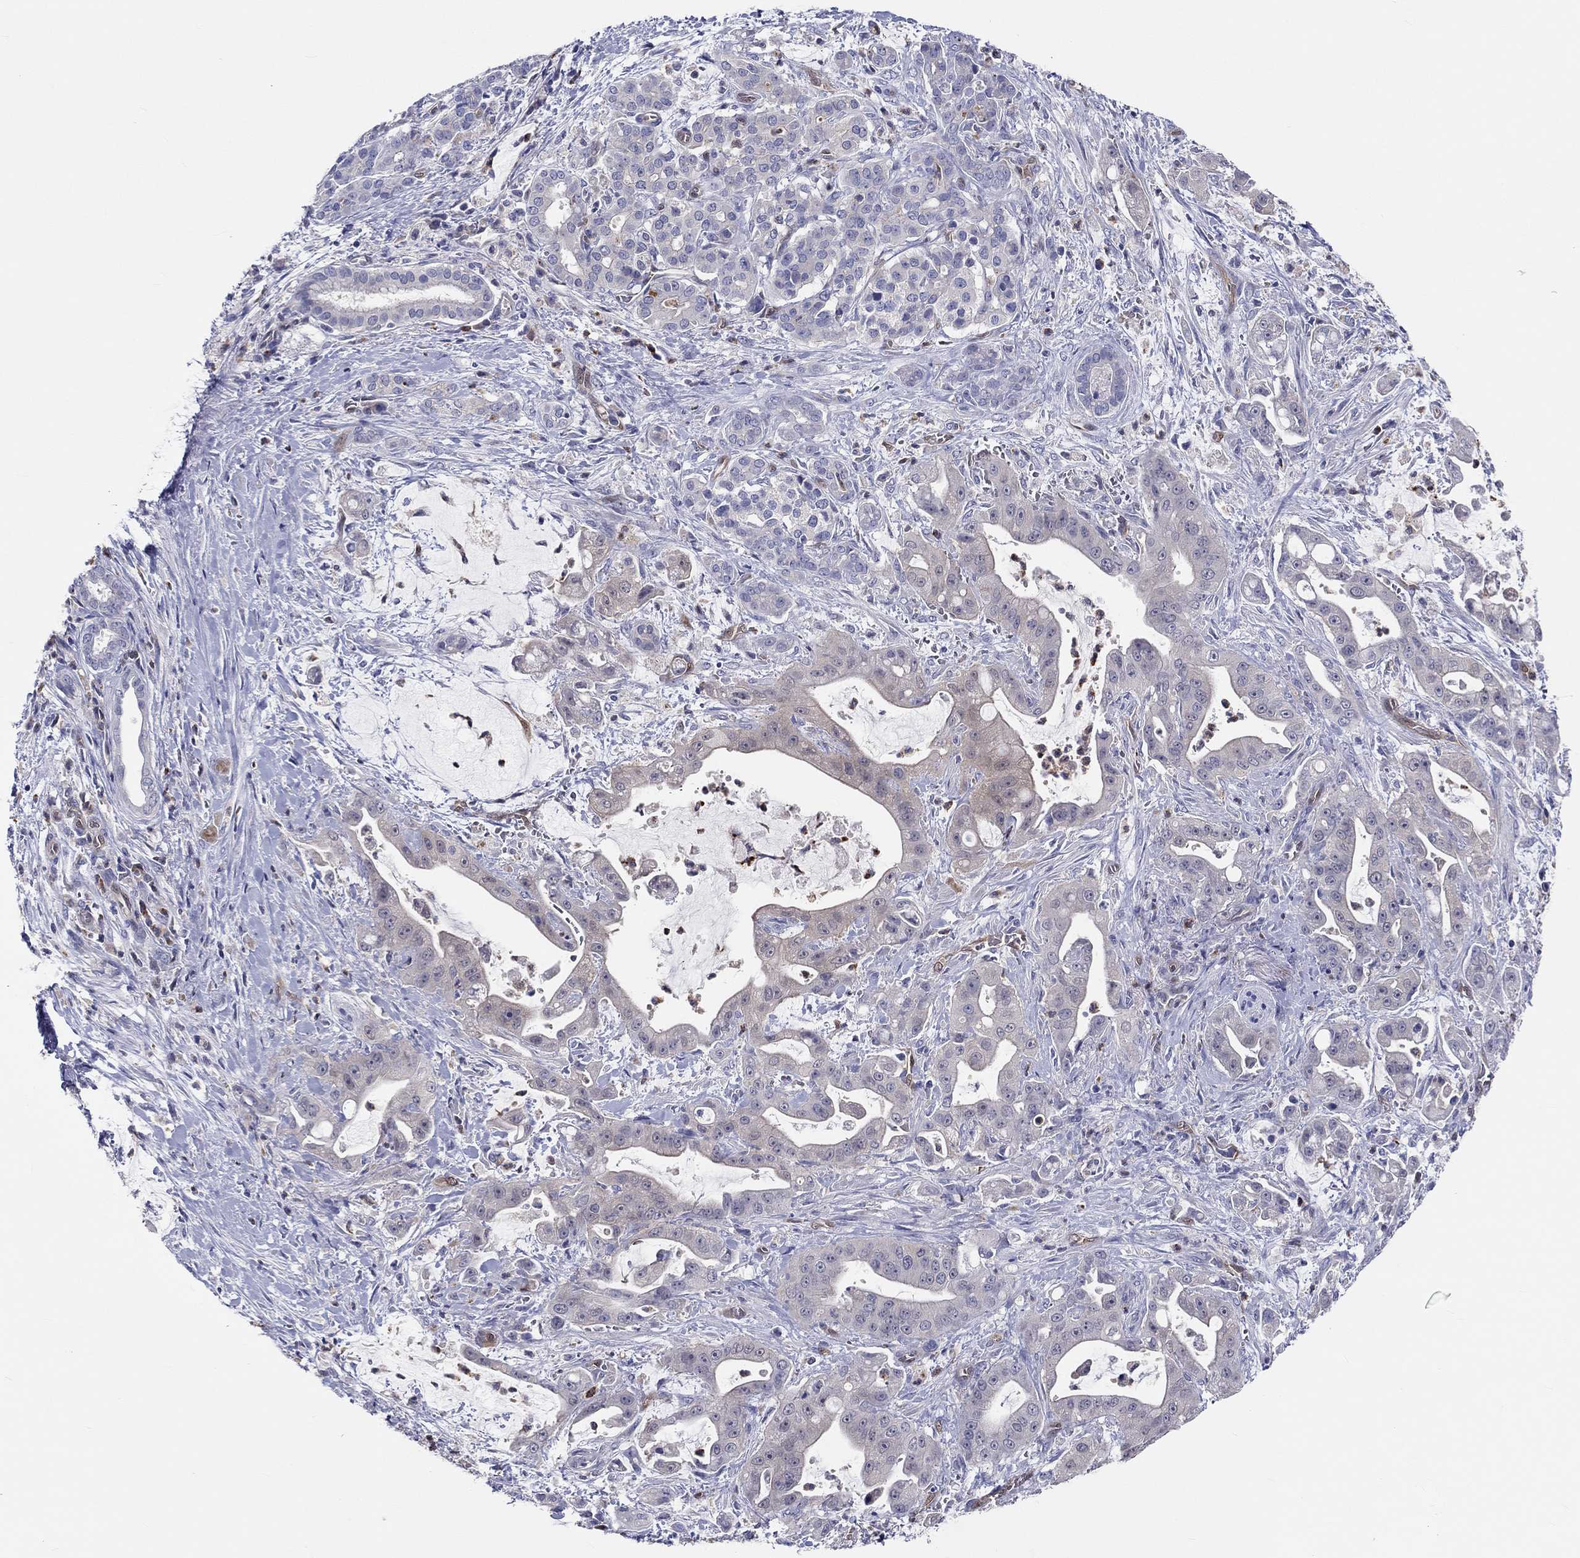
{"staining": {"intensity": "negative", "quantity": "none", "location": "none"}, "tissue": "pancreatic cancer", "cell_type": "Tumor cells", "image_type": "cancer", "snomed": [{"axis": "morphology", "description": "Normal tissue, NOS"}, {"axis": "morphology", "description": "Inflammation, NOS"}, {"axis": "morphology", "description": "Adenocarcinoma, NOS"}, {"axis": "topography", "description": "Pancreas"}], "caption": "Immunohistochemistry of human pancreatic adenocarcinoma shows no expression in tumor cells.", "gene": "ABCG4", "patient": {"sex": "male", "age": 57}}